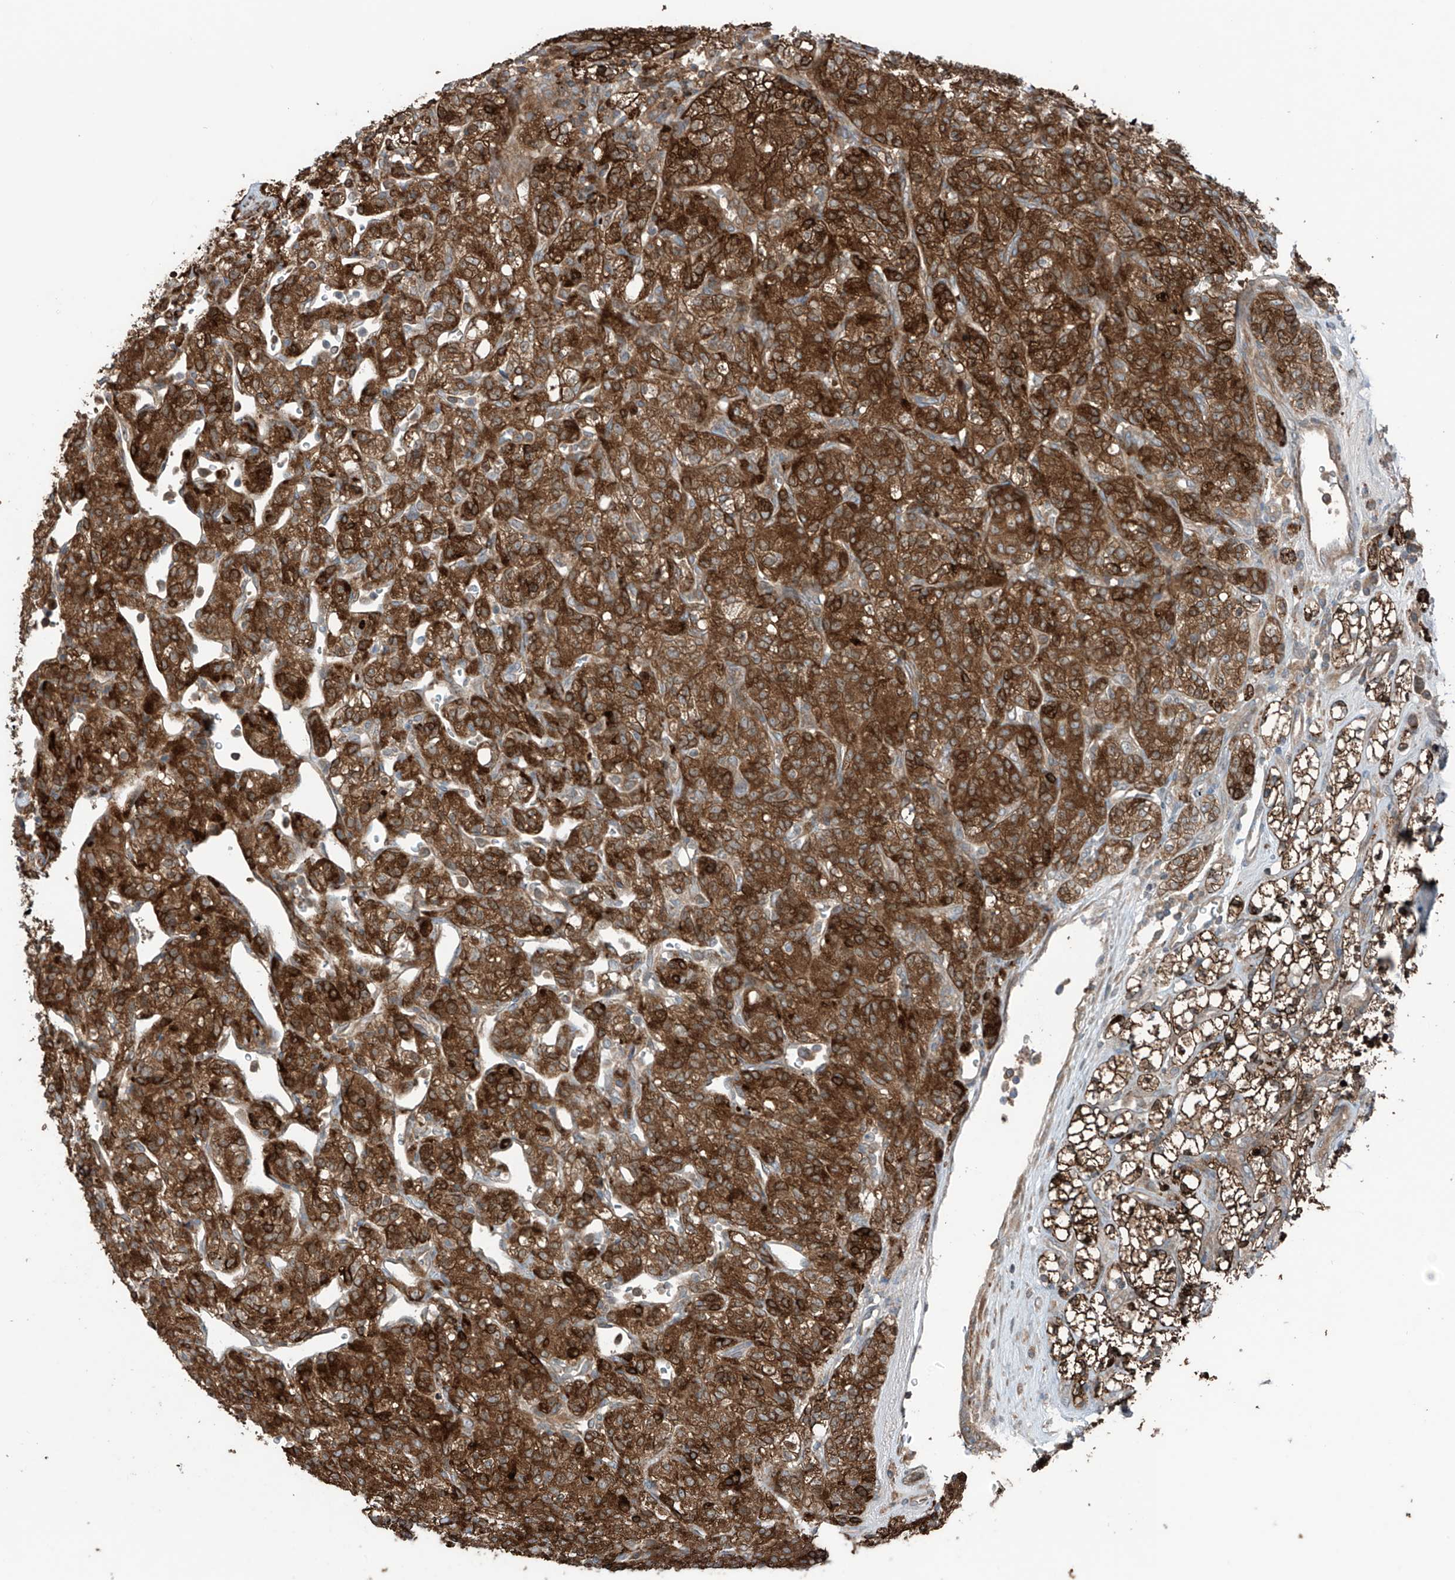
{"staining": {"intensity": "strong", "quantity": ">75%", "location": "cytoplasmic/membranous"}, "tissue": "renal cancer", "cell_type": "Tumor cells", "image_type": "cancer", "snomed": [{"axis": "morphology", "description": "Adenocarcinoma, NOS"}, {"axis": "topography", "description": "Kidney"}], "caption": "This image displays immunohistochemistry staining of renal adenocarcinoma, with high strong cytoplasmic/membranous positivity in about >75% of tumor cells.", "gene": "SAMD3", "patient": {"sex": "male", "age": 77}}